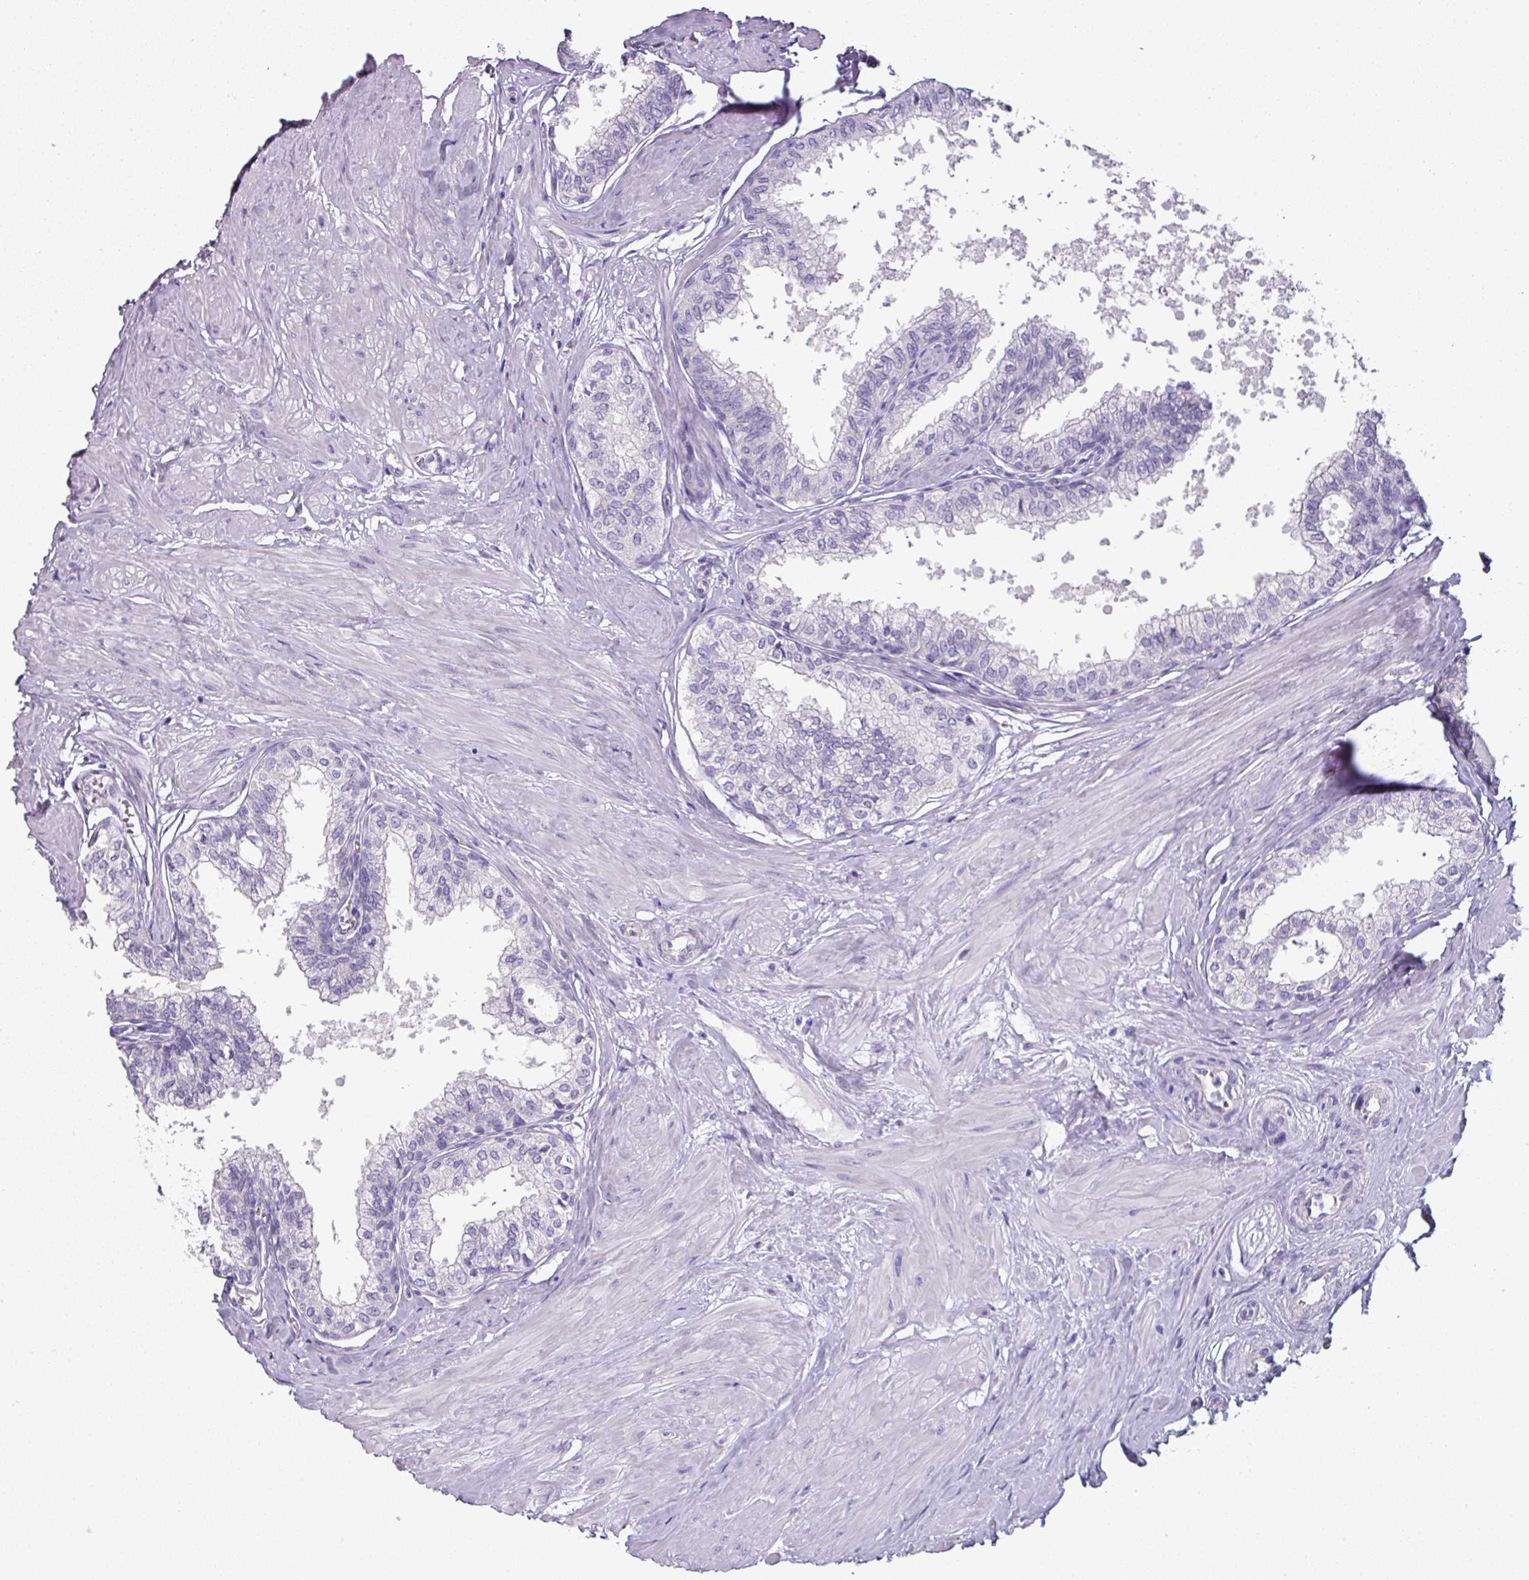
{"staining": {"intensity": "negative", "quantity": "none", "location": "none"}, "tissue": "seminal vesicle", "cell_type": "Glandular cells", "image_type": "normal", "snomed": [{"axis": "morphology", "description": "Normal tissue, NOS"}, {"axis": "topography", "description": "Prostate"}, {"axis": "topography", "description": "Seminal veicle"}], "caption": "High power microscopy histopathology image of an IHC histopathology image of normal seminal vesicle, revealing no significant expression in glandular cells.", "gene": "SLC17A7", "patient": {"sex": "male", "age": 60}}